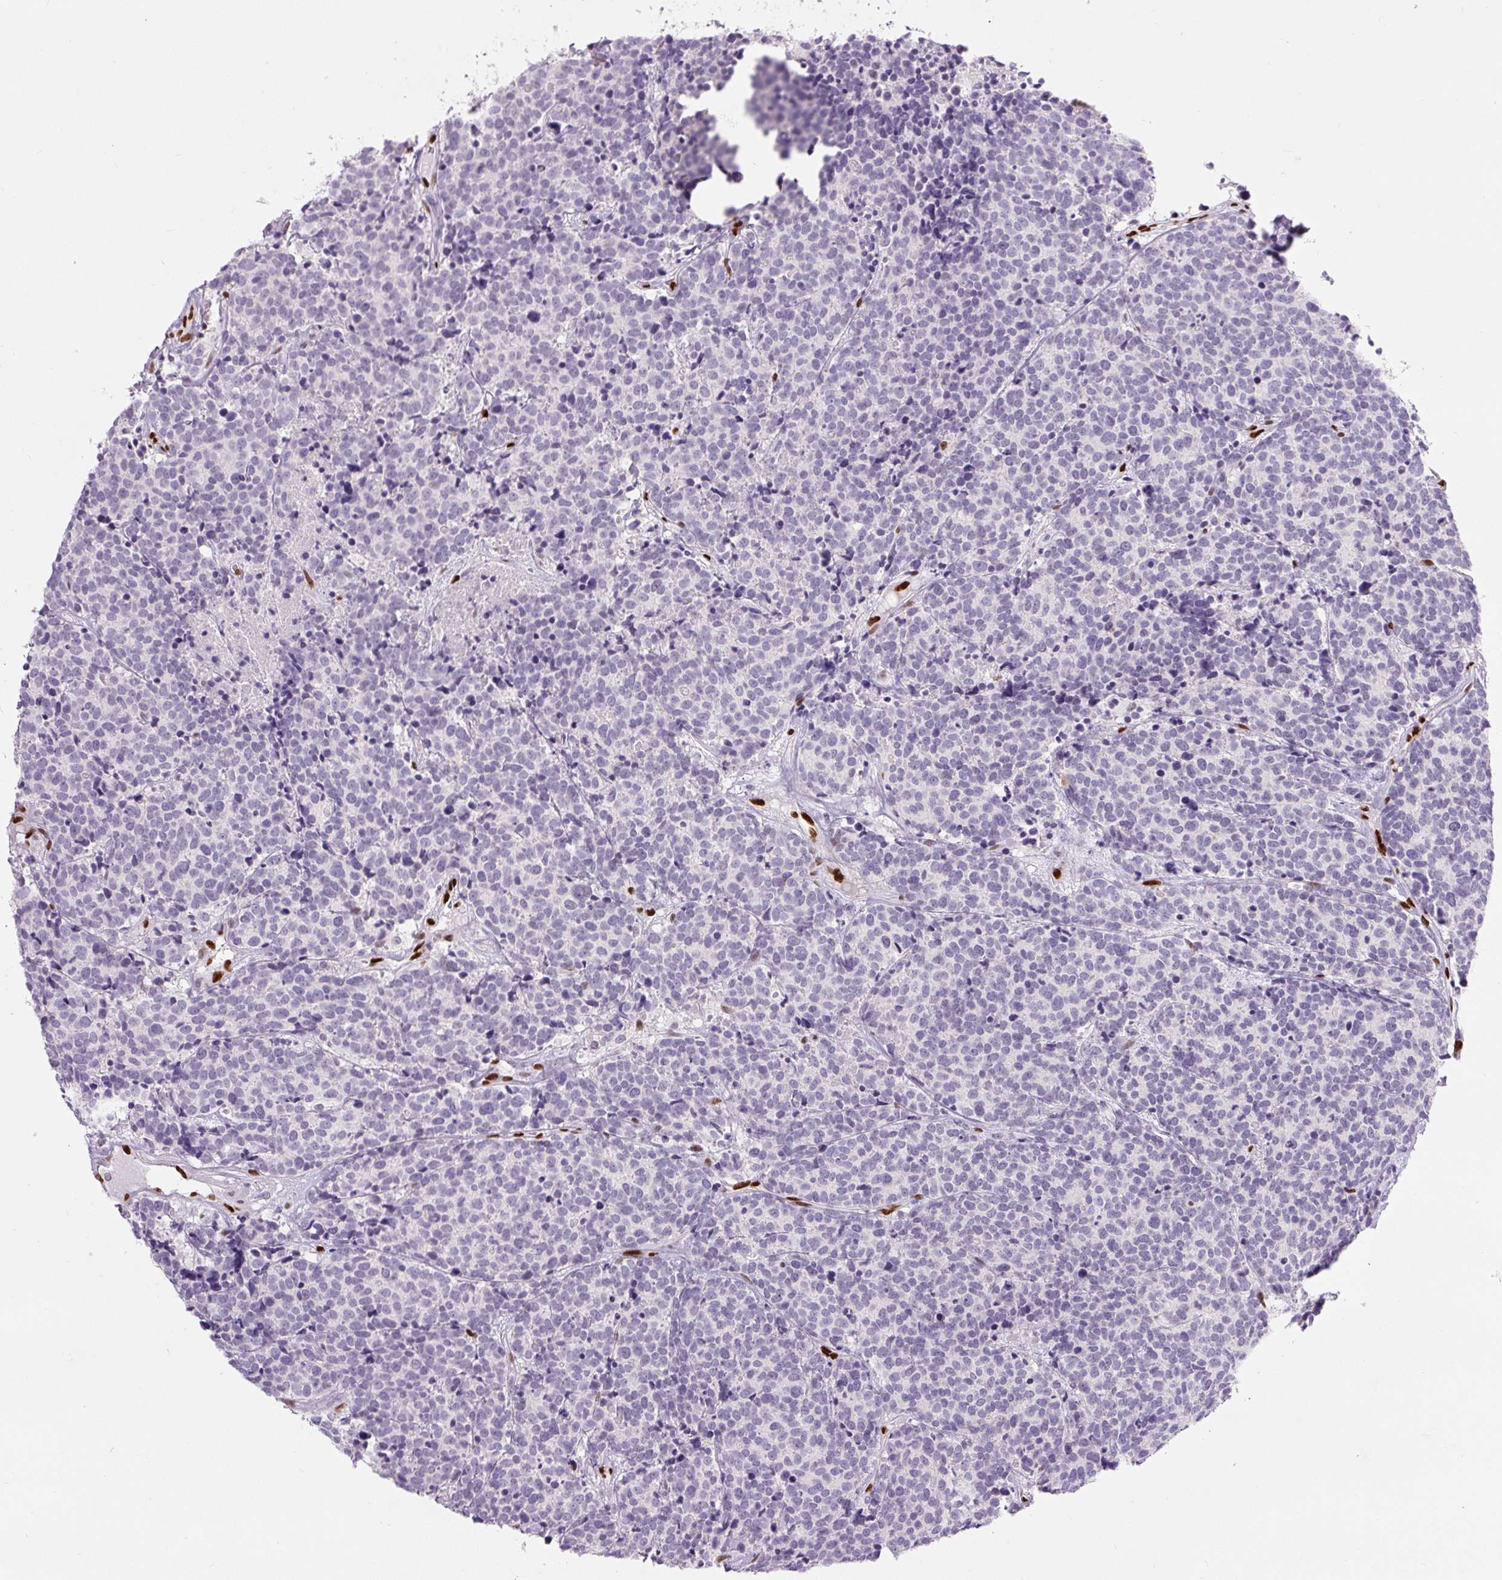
{"staining": {"intensity": "negative", "quantity": "none", "location": "none"}, "tissue": "carcinoid", "cell_type": "Tumor cells", "image_type": "cancer", "snomed": [{"axis": "morphology", "description": "Carcinoid, malignant, NOS"}, {"axis": "topography", "description": "Skin"}], "caption": "This is a histopathology image of IHC staining of malignant carcinoid, which shows no expression in tumor cells.", "gene": "ZEB1", "patient": {"sex": "female", "age": 79}}